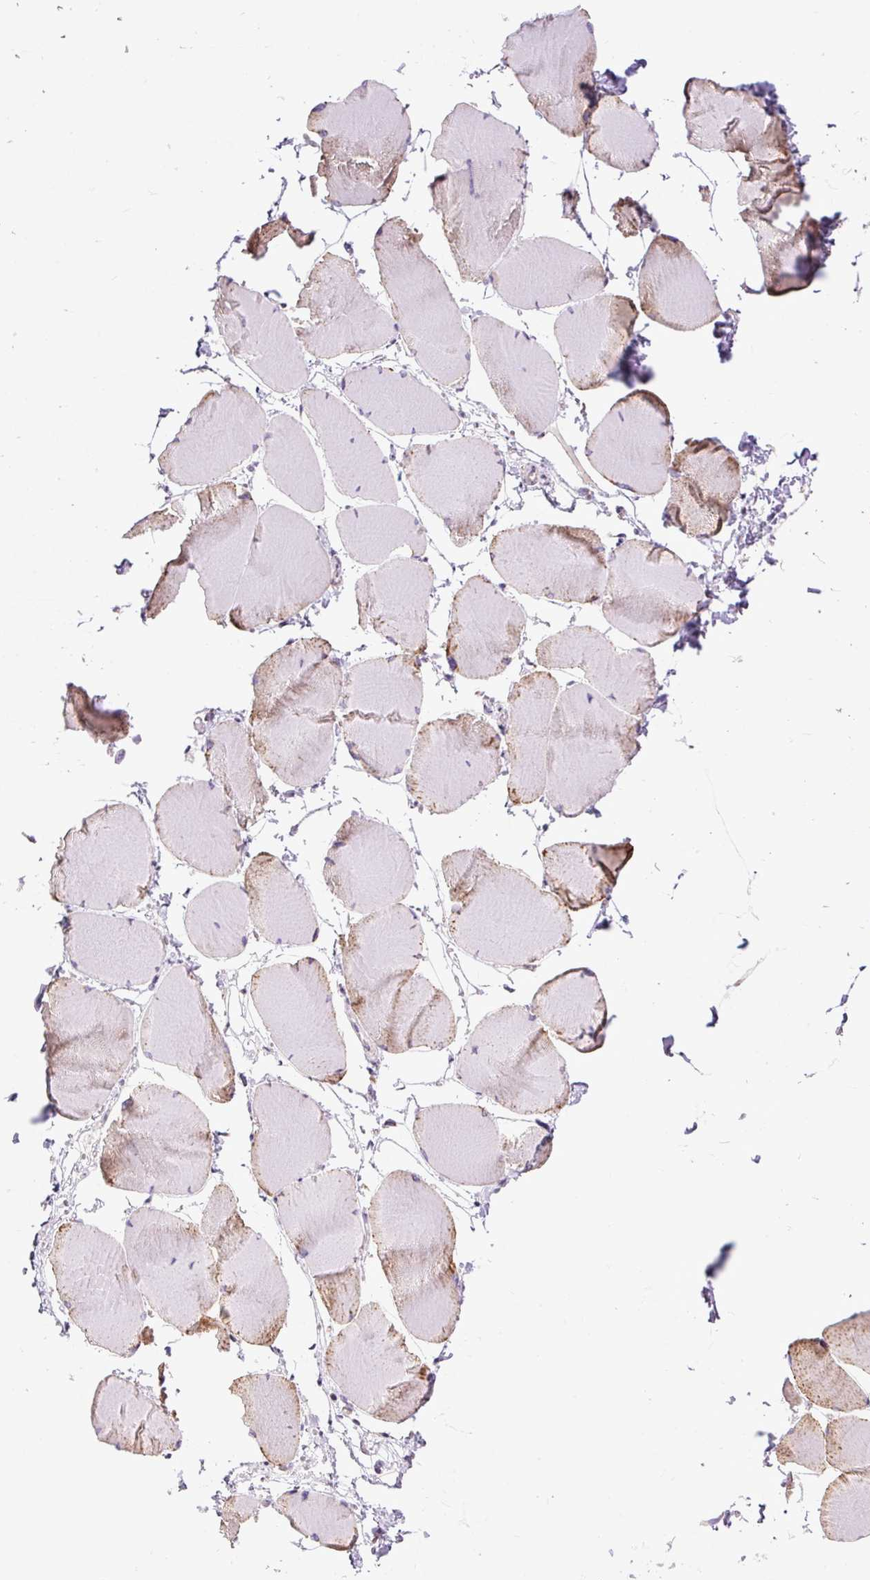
{"staining": {"intensity": "weak", "quantity": "<25%", "location": "cytoplasmic/membranous"}, "tissue": "skeletal muscle", "cell_type": "Myocytes", "image_type": "normal", "snomed": [{"axis": "morphology", "description": "Normal tissue, NOS"}, {"axis": "topography", "description": "Skeletal muscle"}], "caption": "Protein analysis of unremarkable skeletal muscle exhibits no significant expression in myocytes.", "gene": "TM2D3", "patient": {"sex": "male", "age": 25}}